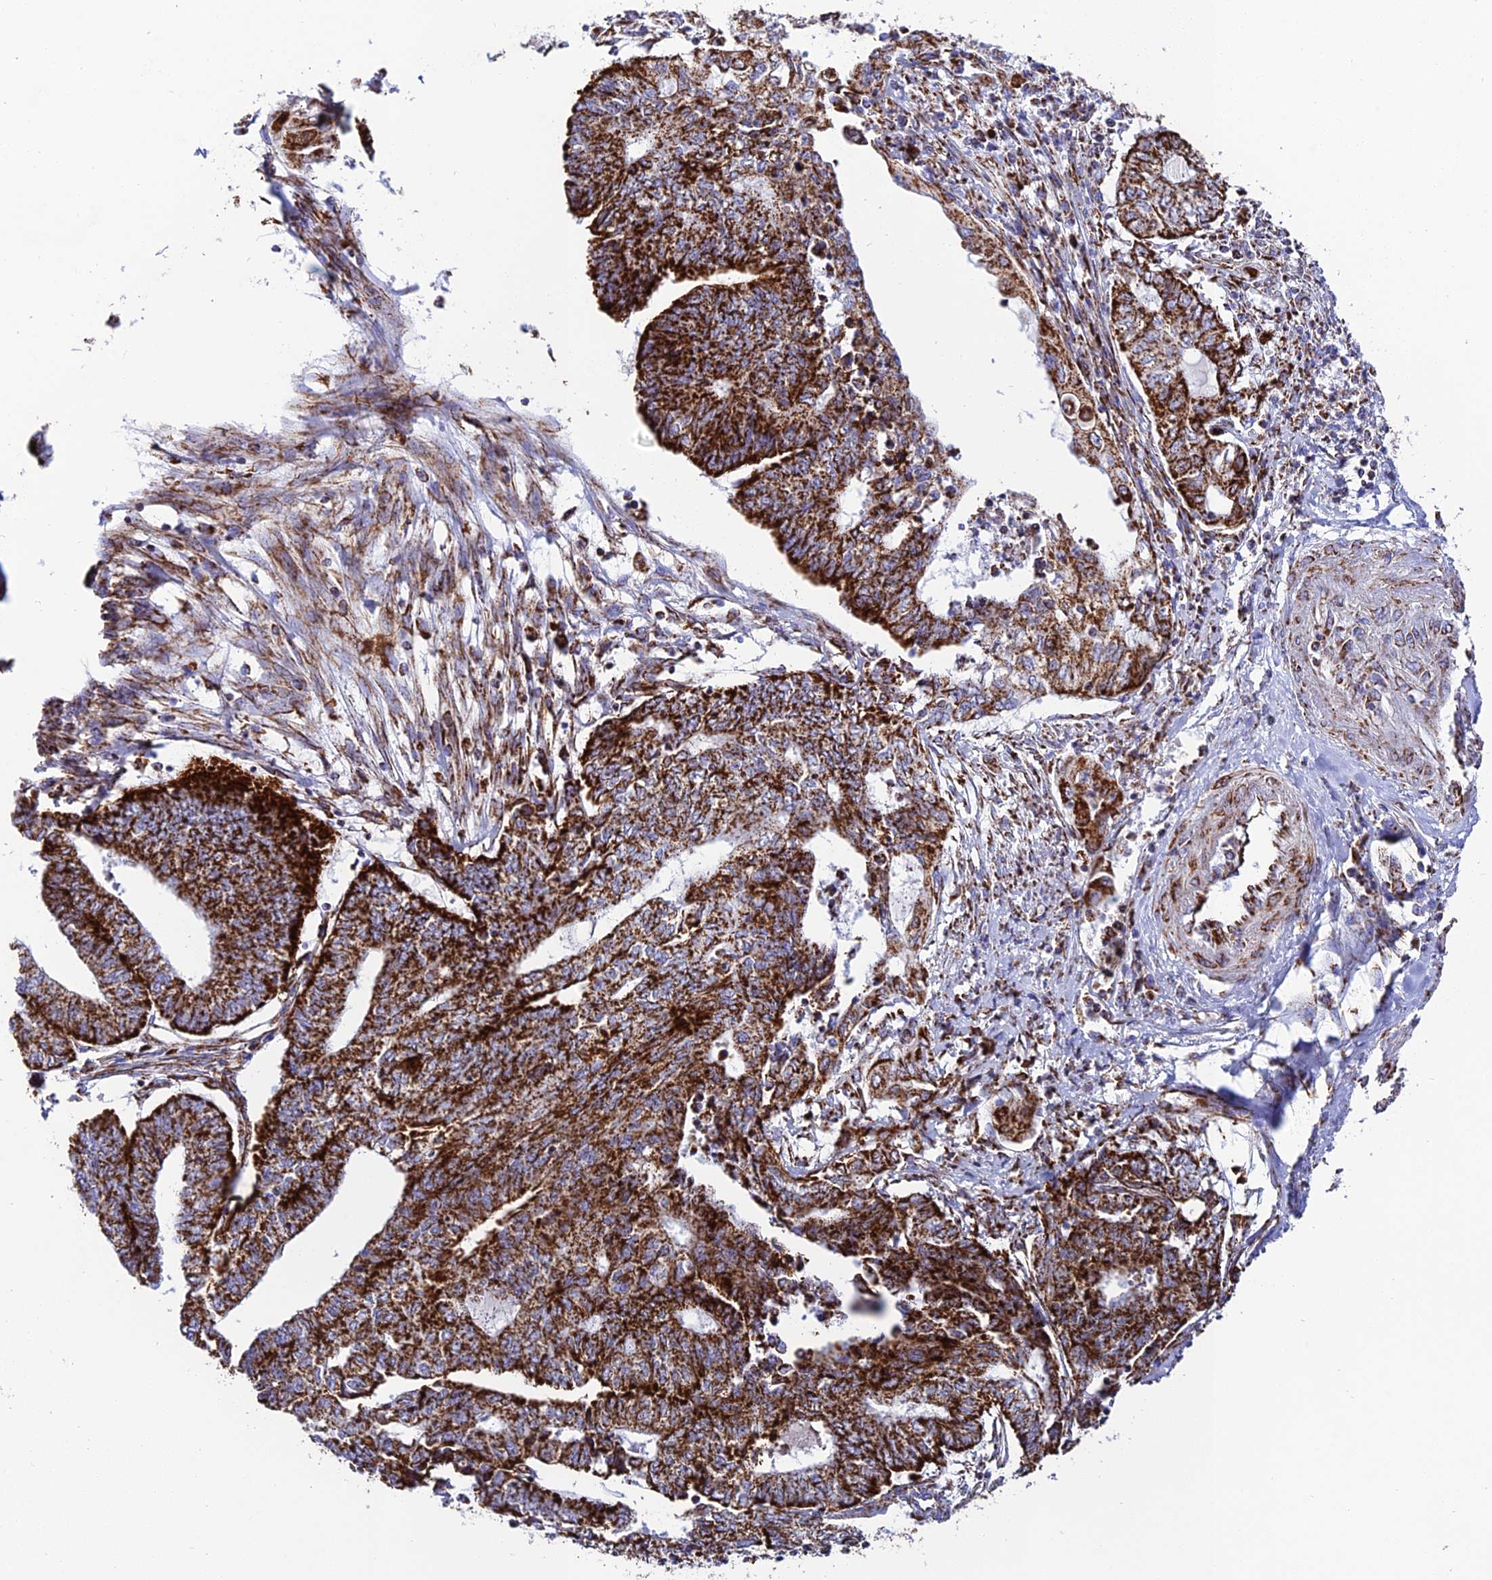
{"staining": {"intensity": "strong", "quantity": ">75%", "location": "cytoplasmic/membranous"}, "tissue": "endometrial cancer", "cell_type": "Tumor cells", "image_type": "cancer", "snomed": [{"axis": "morphology", "description": "Adenocarcinoma, NOS"}, {"axis": "topography", "description": "Uterus"}, {"axis": "topography", "description": "Endometrium"}], "caption": "Immunohistochemistry (IHC) image of human adenocarcinoma (endometrial) stained for a protein (brown), which displays high levels of strong cytoplasmic/membranous expression in approximately >75% of tumor cells.", "gene": "CHCHD3", "patient": {"sex": "female", "age": 70}}